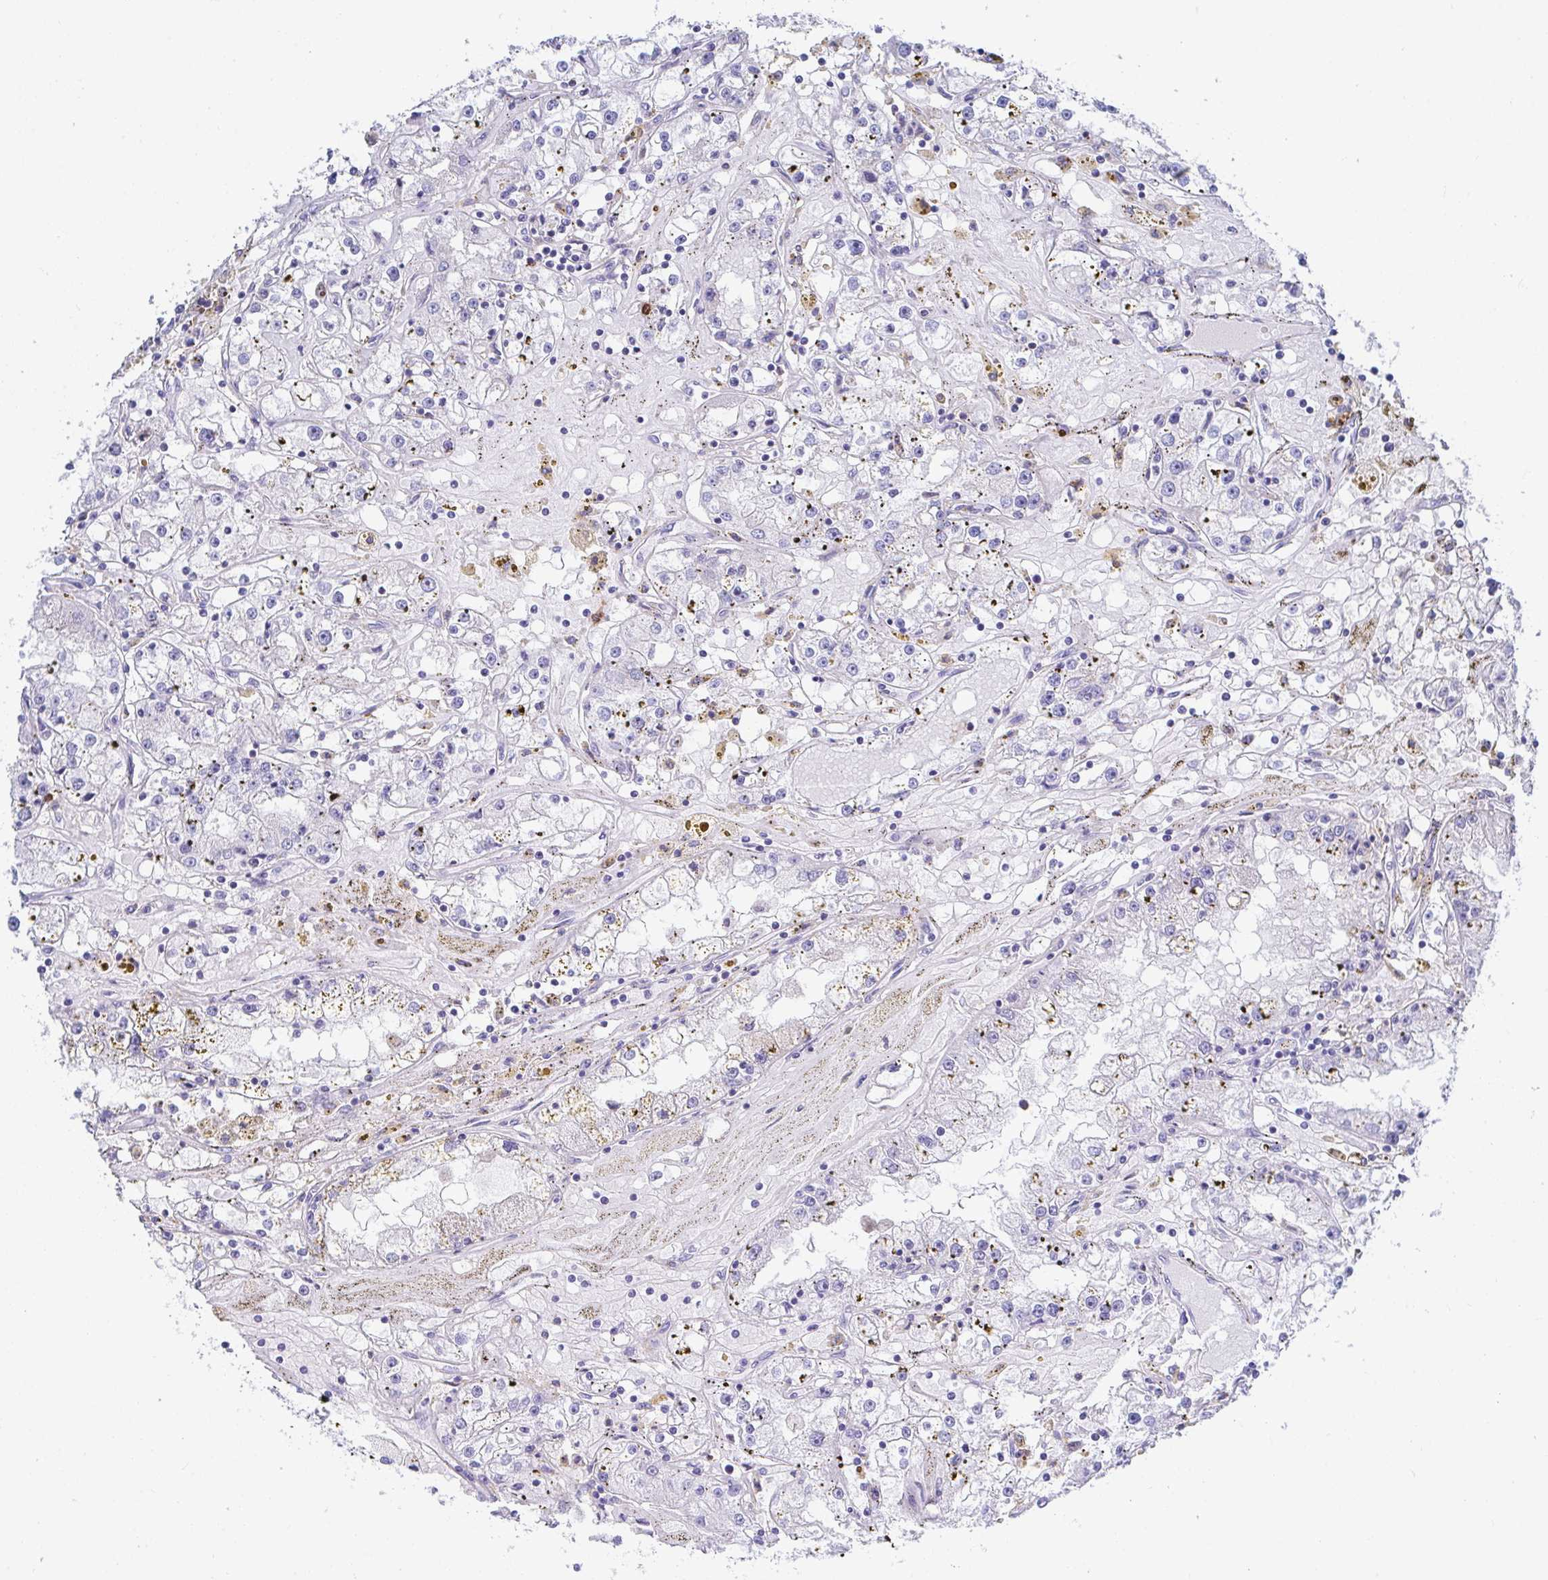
{"staining": {"intensity": "moderate", "quantity": "<25%", "location": "cytoplasmic/membranous"}, "tissue": "renal cancer", "cell_type": "Tumor cells", "image_type": "cancer", "snomed": [{"axis": "morphology", "description": "Adenocarcinoma, NOS"}, {"axis": "topography", "description": "Kidney"}], "caption": "Immunohistochemistry staining of renal adenocarcinoma, which displays low levels of moderate cytoplasmic/membranous positivity in about <25% of tumor cells indicating moderate cytoplasmic/membranous protein staining. The staining was performed using DAB (brown) for protein detection and nuclei were counterstained in hematoxylin (blue).", "gene": "FRMD3", "patient": {"sex": "male", "age": 56}}